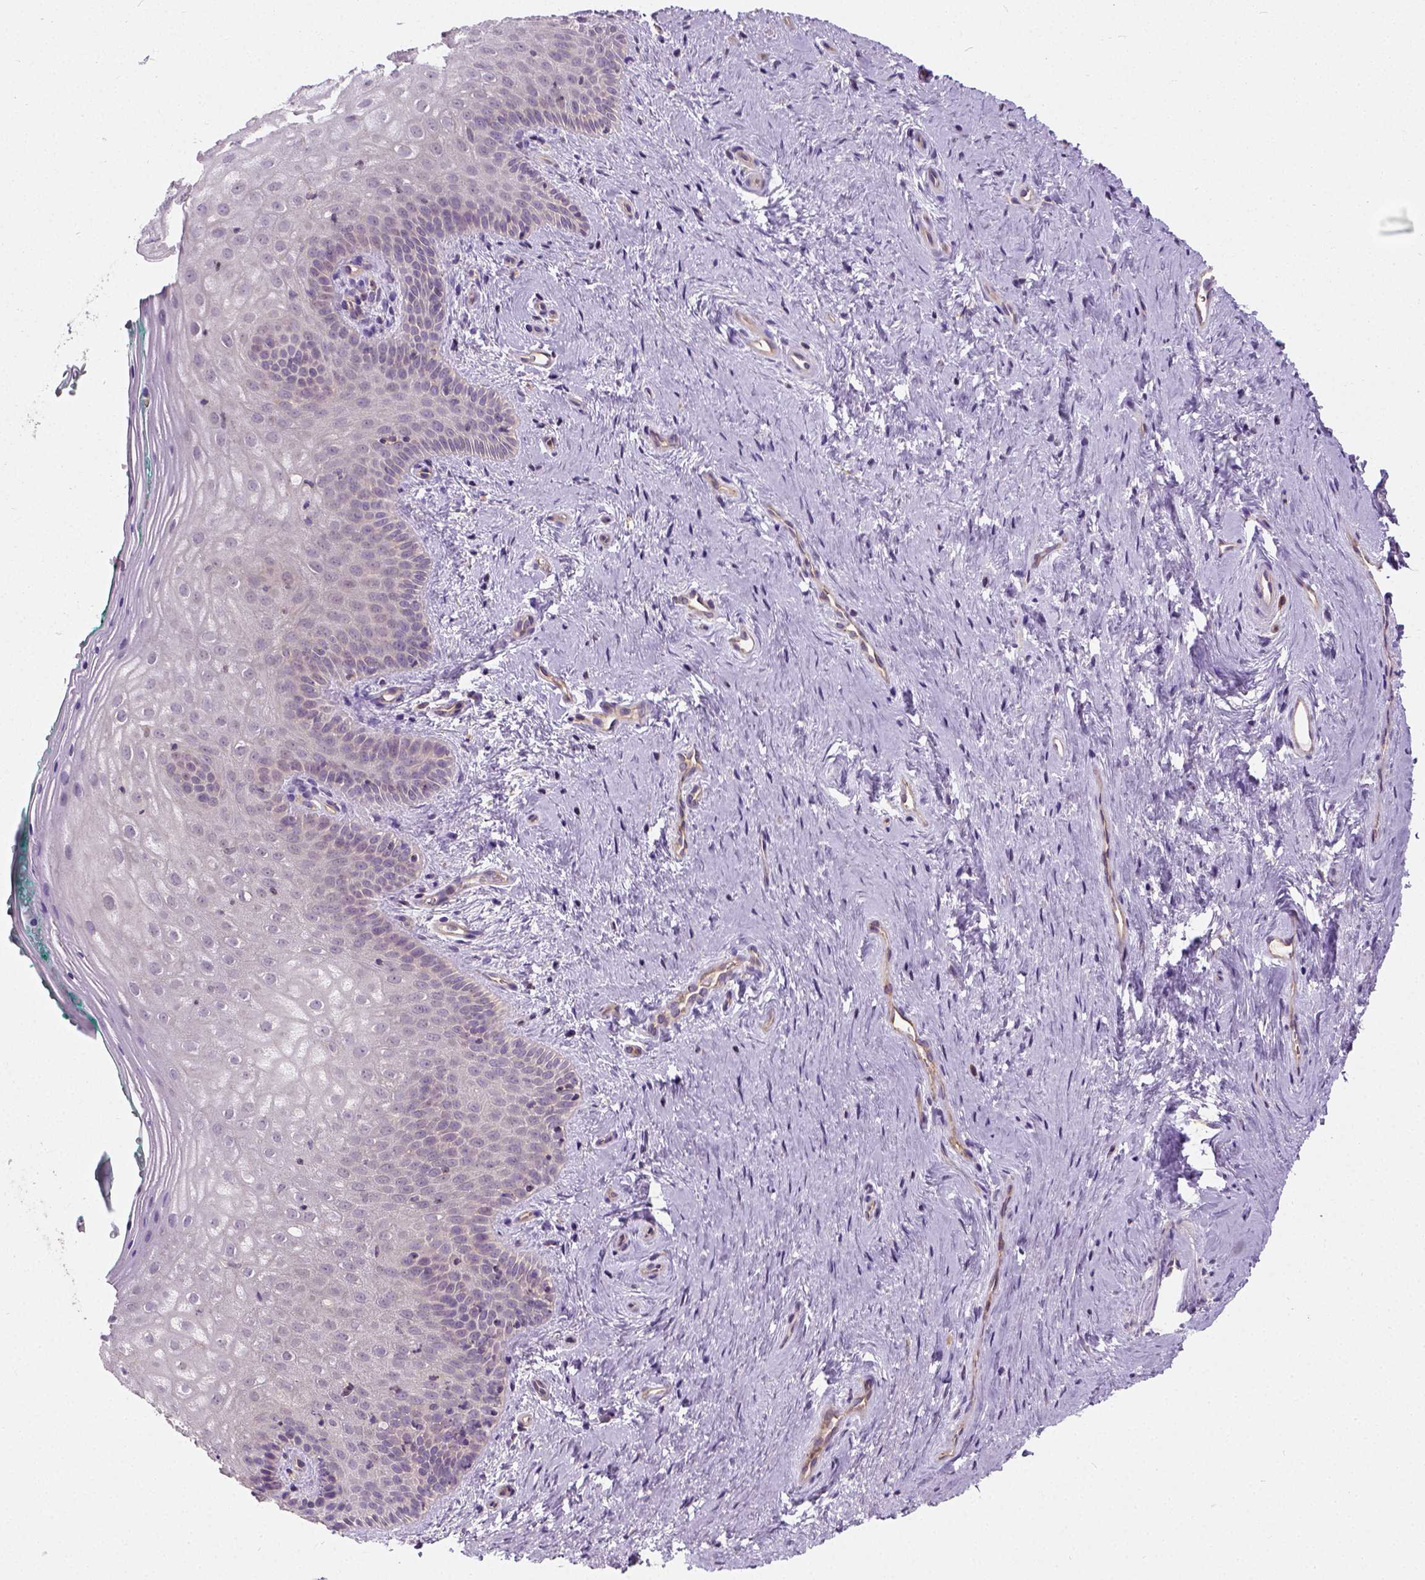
{"staining": {"intensity": "weak", "quantity": "<25%", "location": "cytoplasmic/membranous"}, "tissue": "vagina", "cell_type": "Squamous epithelial cells", "image_type": "normal", "snomed": [{"axis": "morphology", "description": "Normal tissue, NOS"}, {"axis": "topography", "description": "Vagina"}], "caption": "Immunohistochemistry of benign vagina displays no positivity in squamous epithelial cells. (DAB (3,3'-diaminobenzidine) immunohistochemistry, high magnification).", "gene": "CRACR2A", "patient": {"sex": "female", "age": 45}}